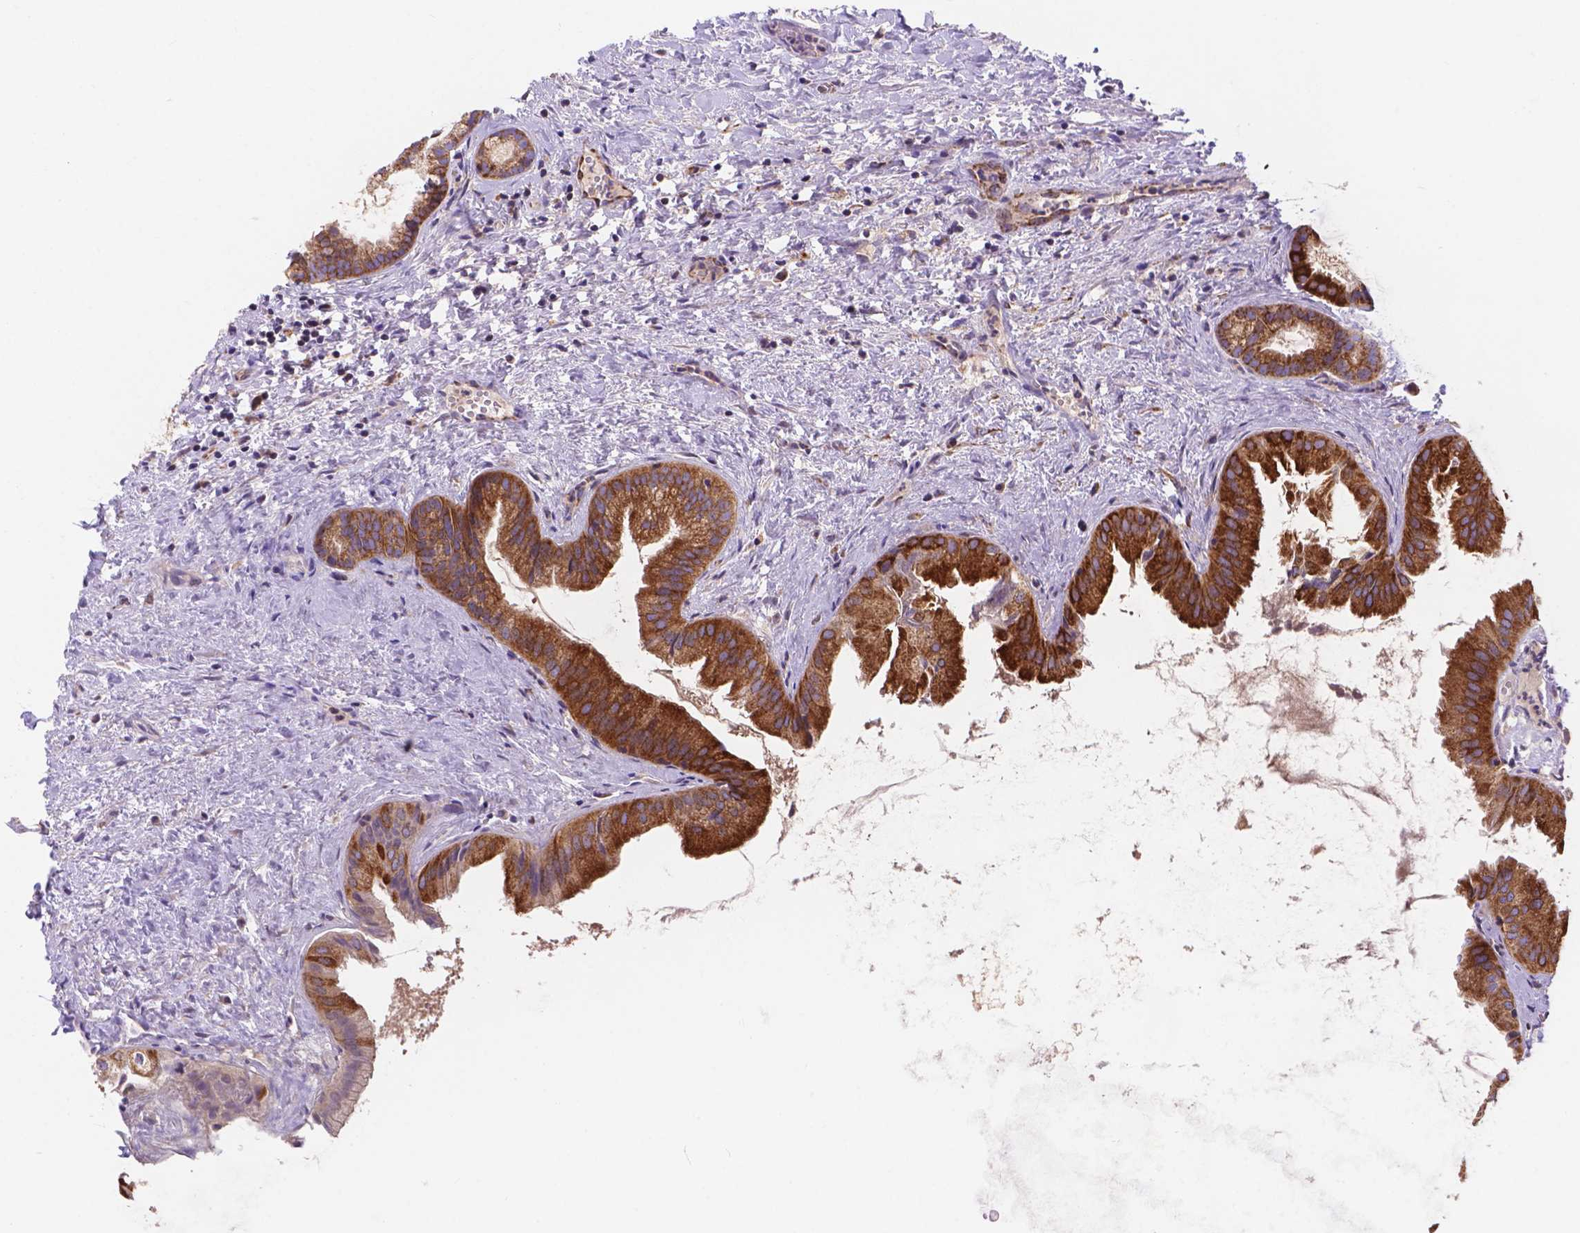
{"staining": {"intensity": "strong", "quantity": ">75%", "location": "cytoplasmic/membranous"}, "tissue": "gallbladder", "cell_type": "Glandular cells", "image_type": "normal", "snomed": [{"axis": "morphology", "description": "Normal tissue, NOS"}, {"axis": "topography", "description": "Gallbladder"}], "caption": "Immunohistochemistry (IHC) histopathology image of unremarkable gallbladder: gallbladder stained using IHC shows high levels of strong protein expression localized specifically in the cytoplasmic/membranous of glandular cells, appearing as a cytoplasmic/membranous brown color.", "gene": "AK3", "patient": {"sex": "male", "age": 70}}